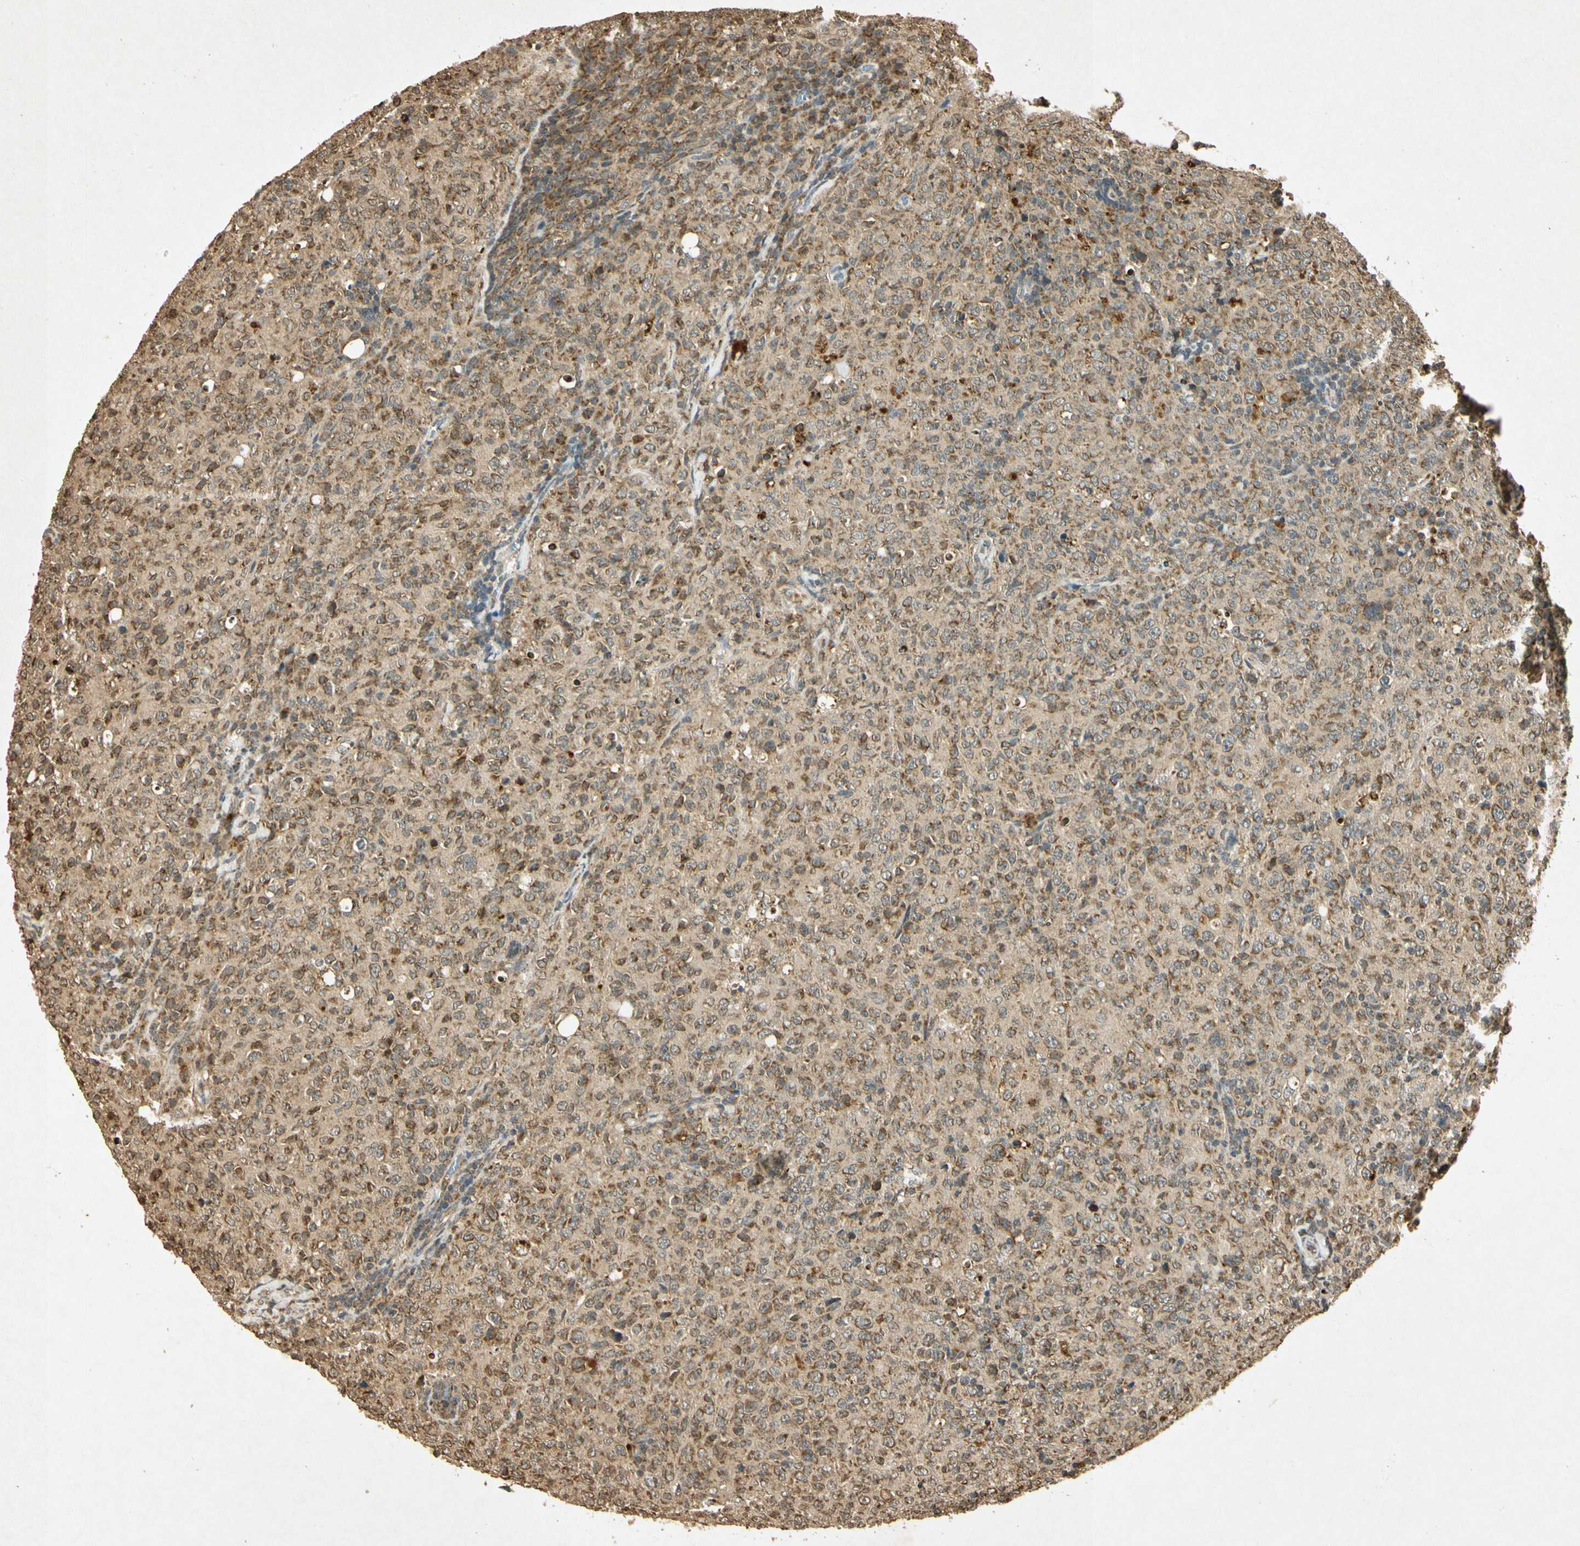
{"staining": {"intensity": "weak", "quantity": ">75%", "location": "cytoplasmic/membranous"}, "tissue": "lymphoma", "cell_type": "Tumor cells", "image_type": "cancer", "snomed": [{"axis": "morphology", "description": "Malignant lymphoma, non-Hodgkin's type, High grade"}, {"axis": "topography", "description": "Tonsil"}], "caption": "Human lymphoma stained with a protein marker displays weak staining in tumor cells.", "gene": "PRDX3", "patient": {"sex": "female", "age": 36}}